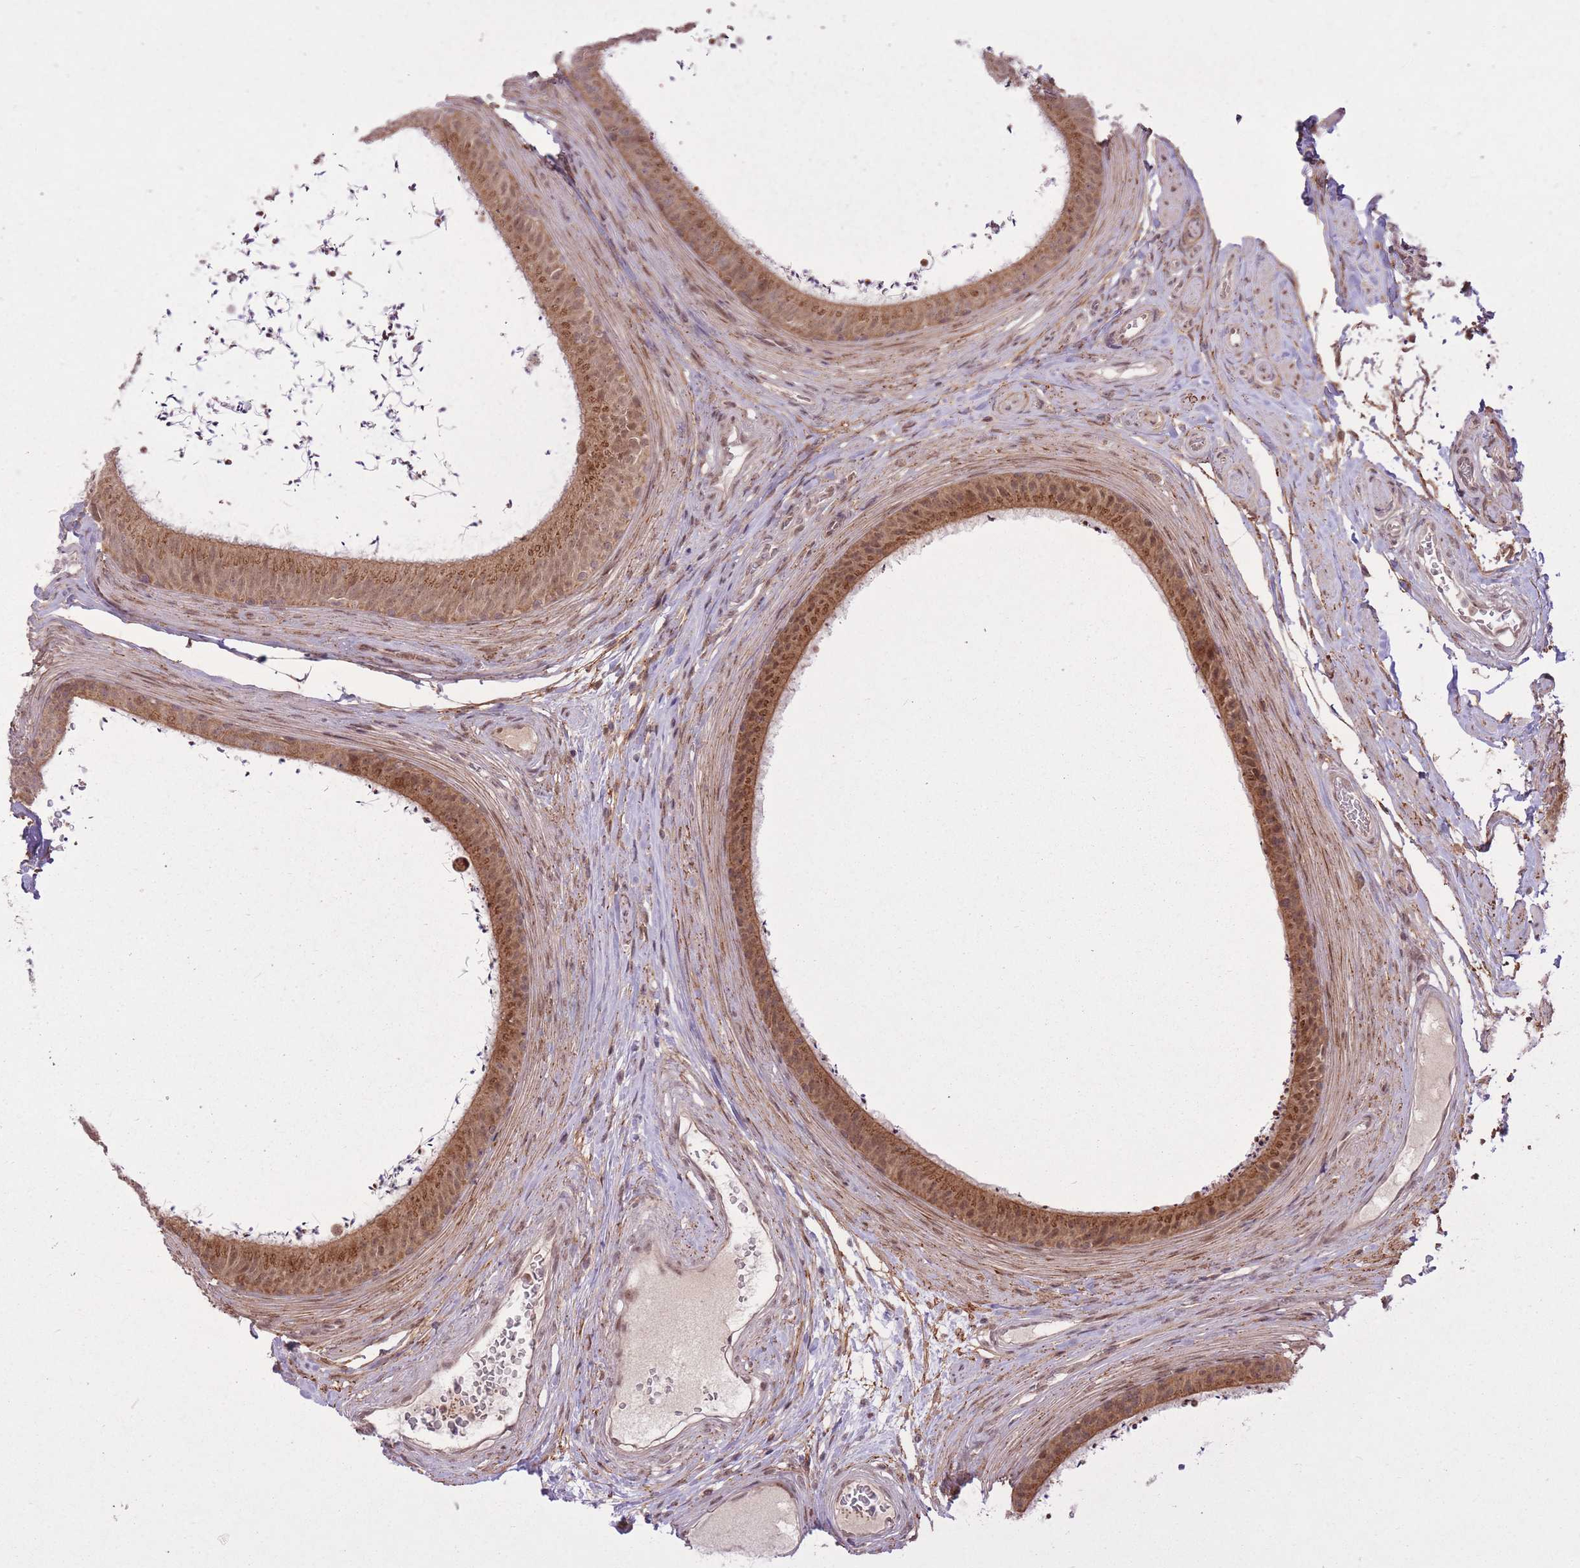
{"staining": {"intensity": "moderate", "quantity": ">75%", "location": "cytoplasmic/membranous,nuclear"}, "tissue": "epididymis", "cell_type": "Glandular cells", "image_type": "normal", "snomed": [{"axis": "morphology", "description": "Normal tissue, NOS"}, {"axis": "topography", "description": "Testis"}, {"axis": "topography", "description": "Epididymis"}], "caption": "The image shows staining of unremarkable epididymis, revealing moderate cytoplasmic/membranous,nuclear protein expression (brown color) within glandular cells.", "gene": "ZNF391", "patient": {"sex": "male", "age": 41}}